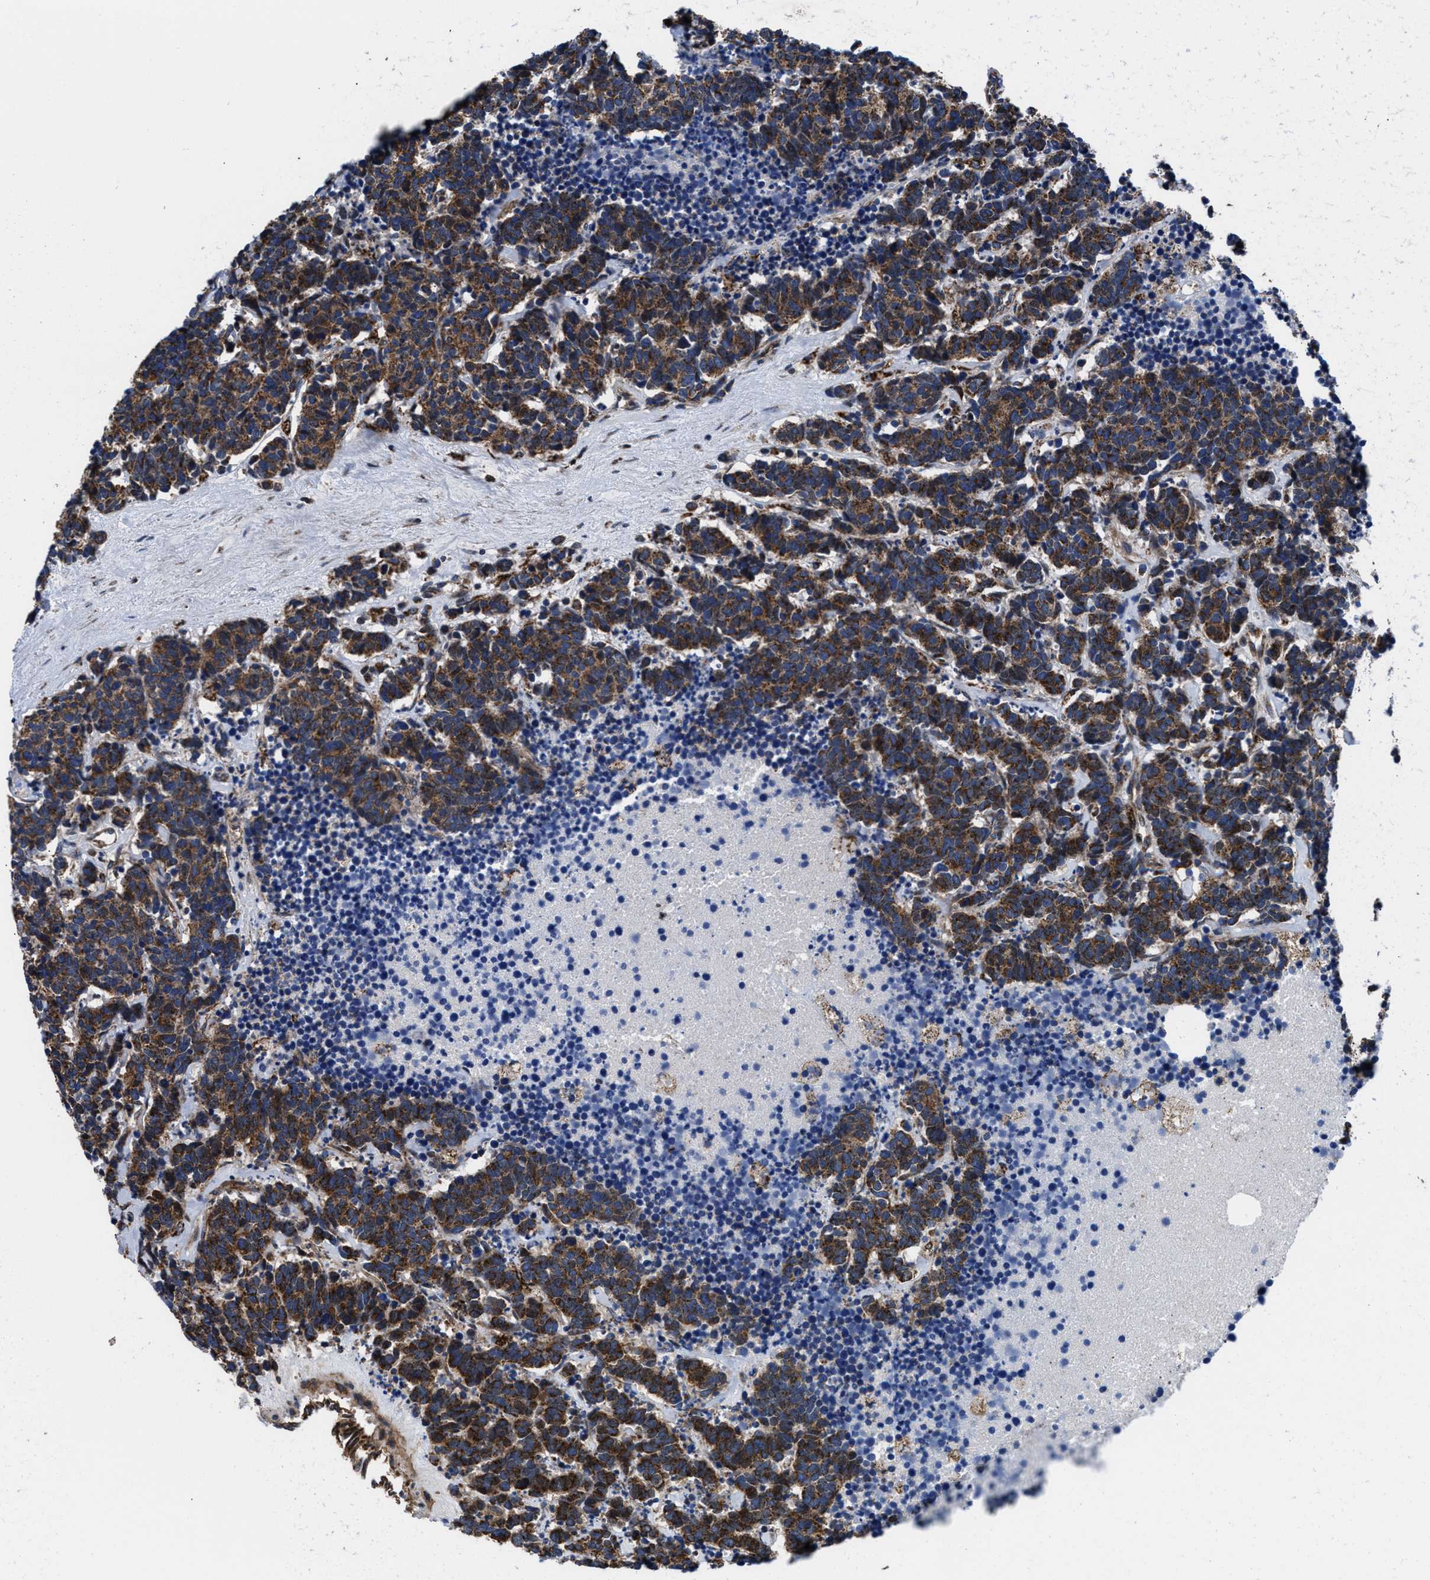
{"staining": {"intensity": "strong", "quantity": ">75%", "location": "cytoplasmic/membranous"}, "tissue": "carcinoid", "cell_type": "Tumor cells", "image_type": "cancer", "snomed": [{"axis": "morphology", "description": "Carcinoma, NOS"}, {"axis": "morphology", "description": "Carcinoid, malignant, NOS"}, {"axis": "topography", "description": "Urinary bladder"}], "caption": "This photomicrograph displays immunohistochemistry (IHC) staining of carcinoid (malignant), with high strong cytoplasmic/membranous staining in approximately >75% of tumor cells.", "gene": "PRR15L", "patient": {"sex": "male", "age": 57}}